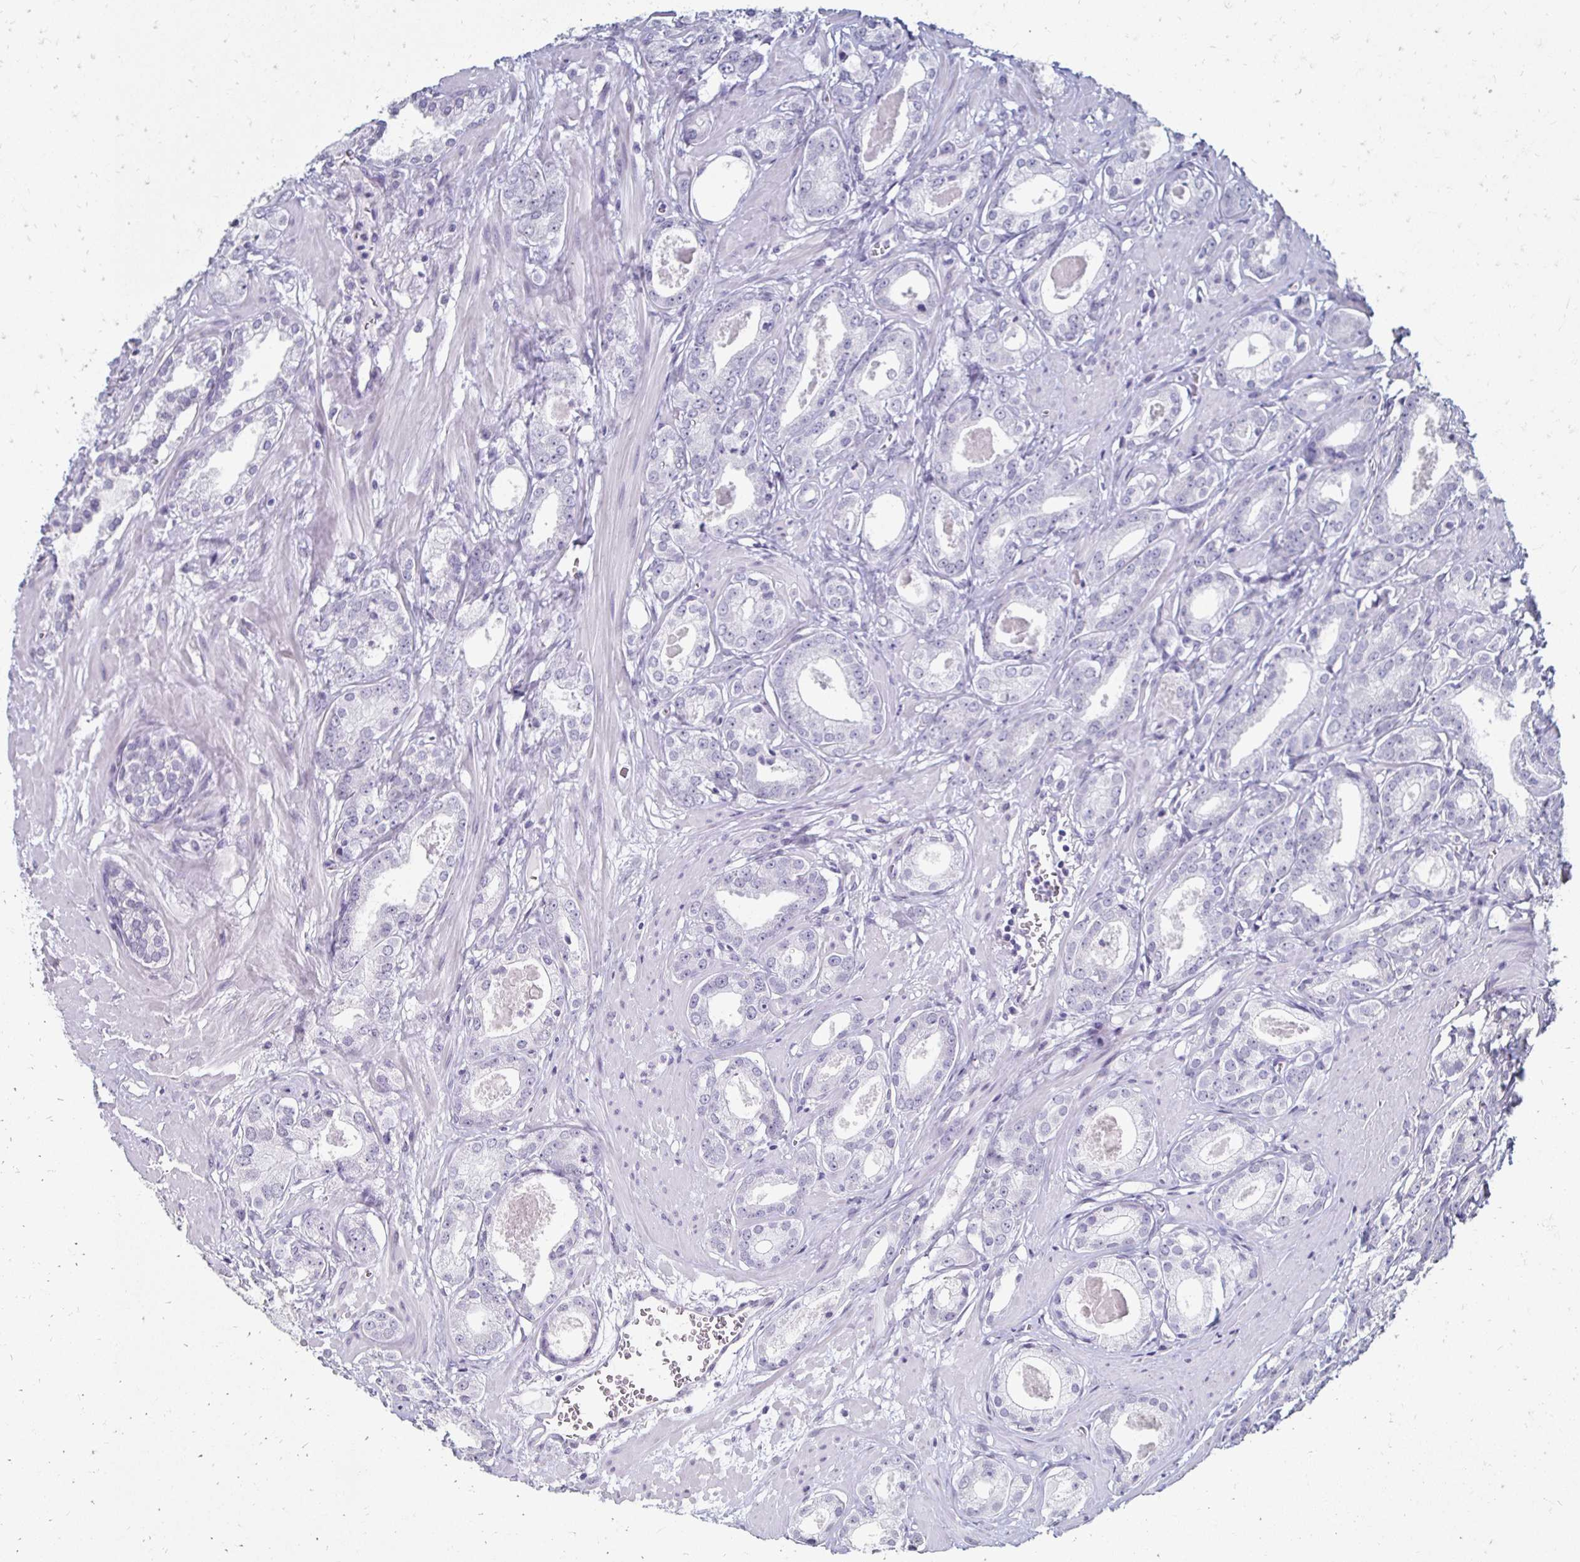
{"staining": {"intensity": "negative", "quantity": "none", "location": "none"}, "tissue": "prostate cancer", "cell_type": "Tumor cells", "image_type": "cancer", "snomed": [{"axis": "morphology", "description": "Adenocarcinoma, NOS"}, {"axis": "morphology", "description": "Adenocarcinoma, Low grade"}, {"axis": "topography", "description": "Prostate"}], "caption": "Image shows no protein staining in tumor cells of prostate cancer (adenocarcinoma) tissue.", "gene": "TOMM34", "patient": {"sex": "male", "age": 64}}